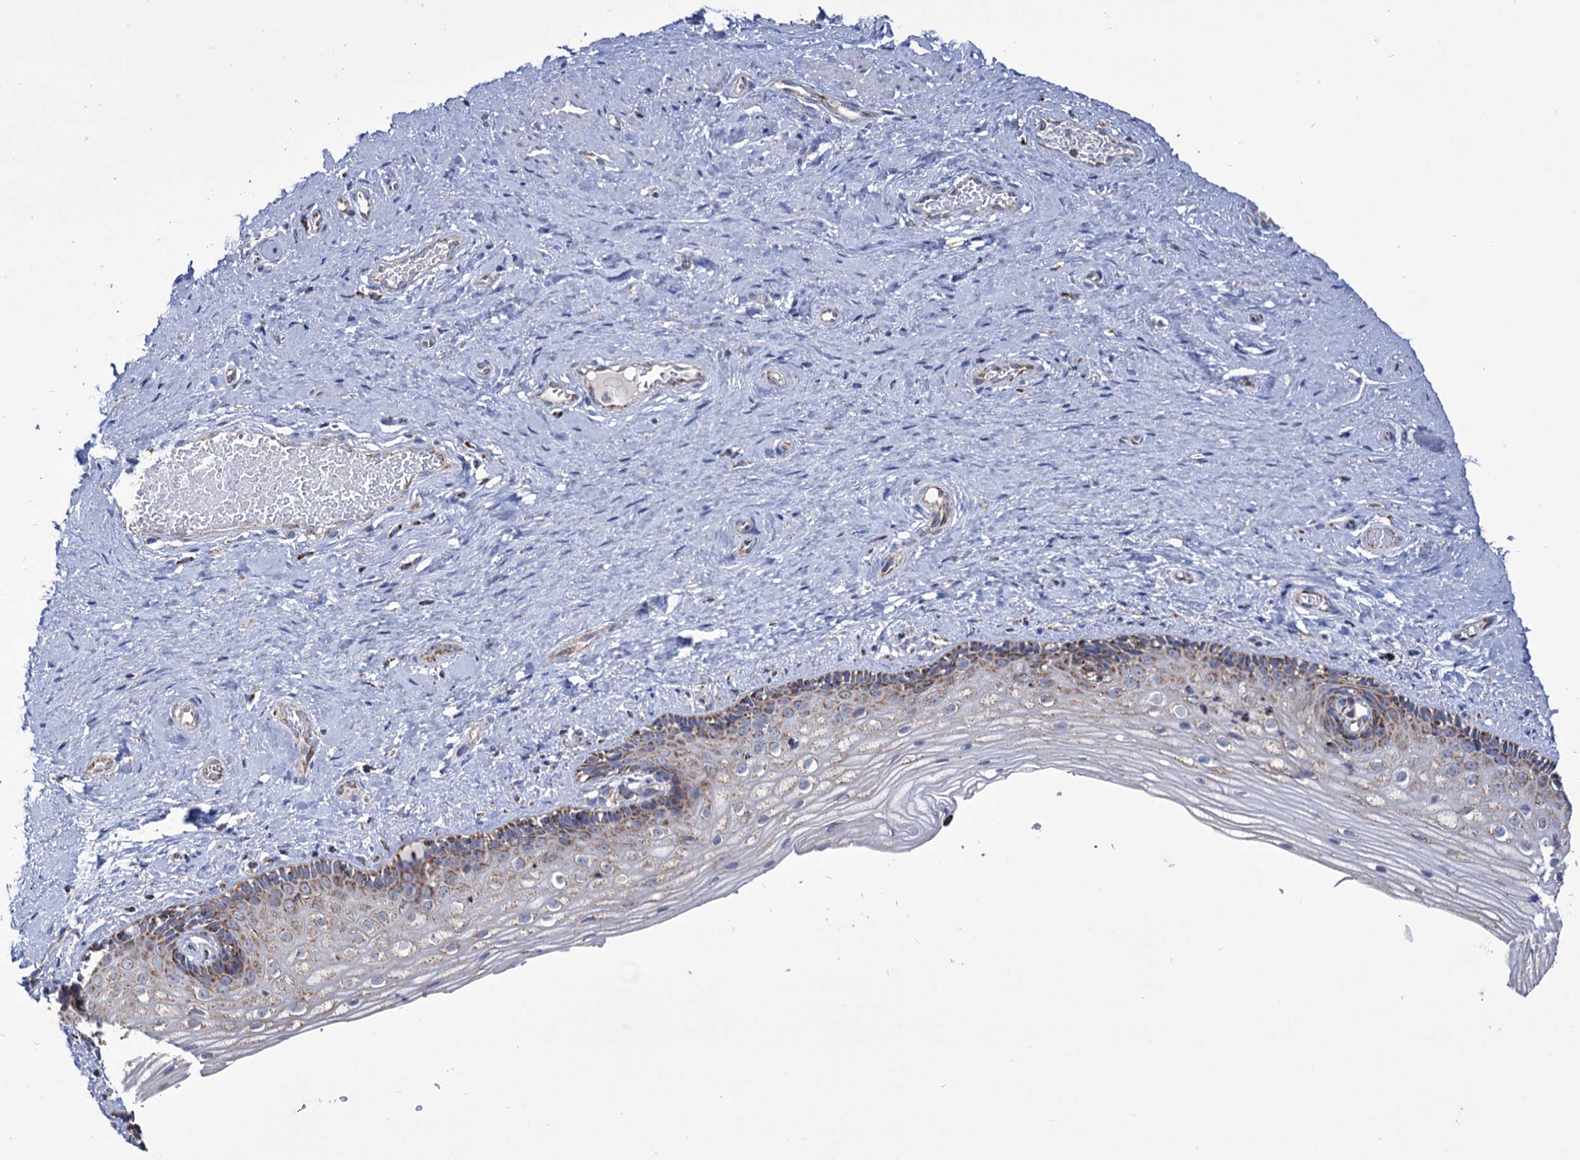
{"staining": {"intensity": "moderate", "quantity": "25%-75%", "location": "cytoplasmic/membranous"}, "tissue": "vagina", "cell_type": "Squamous epithelial cells", "image_type": "normal", "snomed": [{"axis": "morphology", "description": "Normal tissue, NOS"}, {"axis": "topography", "description": "Vagina"}], "caption": "Normal vagina shows moderate cytoplasmic/membranous staining in about 25%-75% of squamous epithelial cells, visualized by immunohistochemistry.", "gene": "ABHD10", "patient": {"sex": "female", "age": 46}}